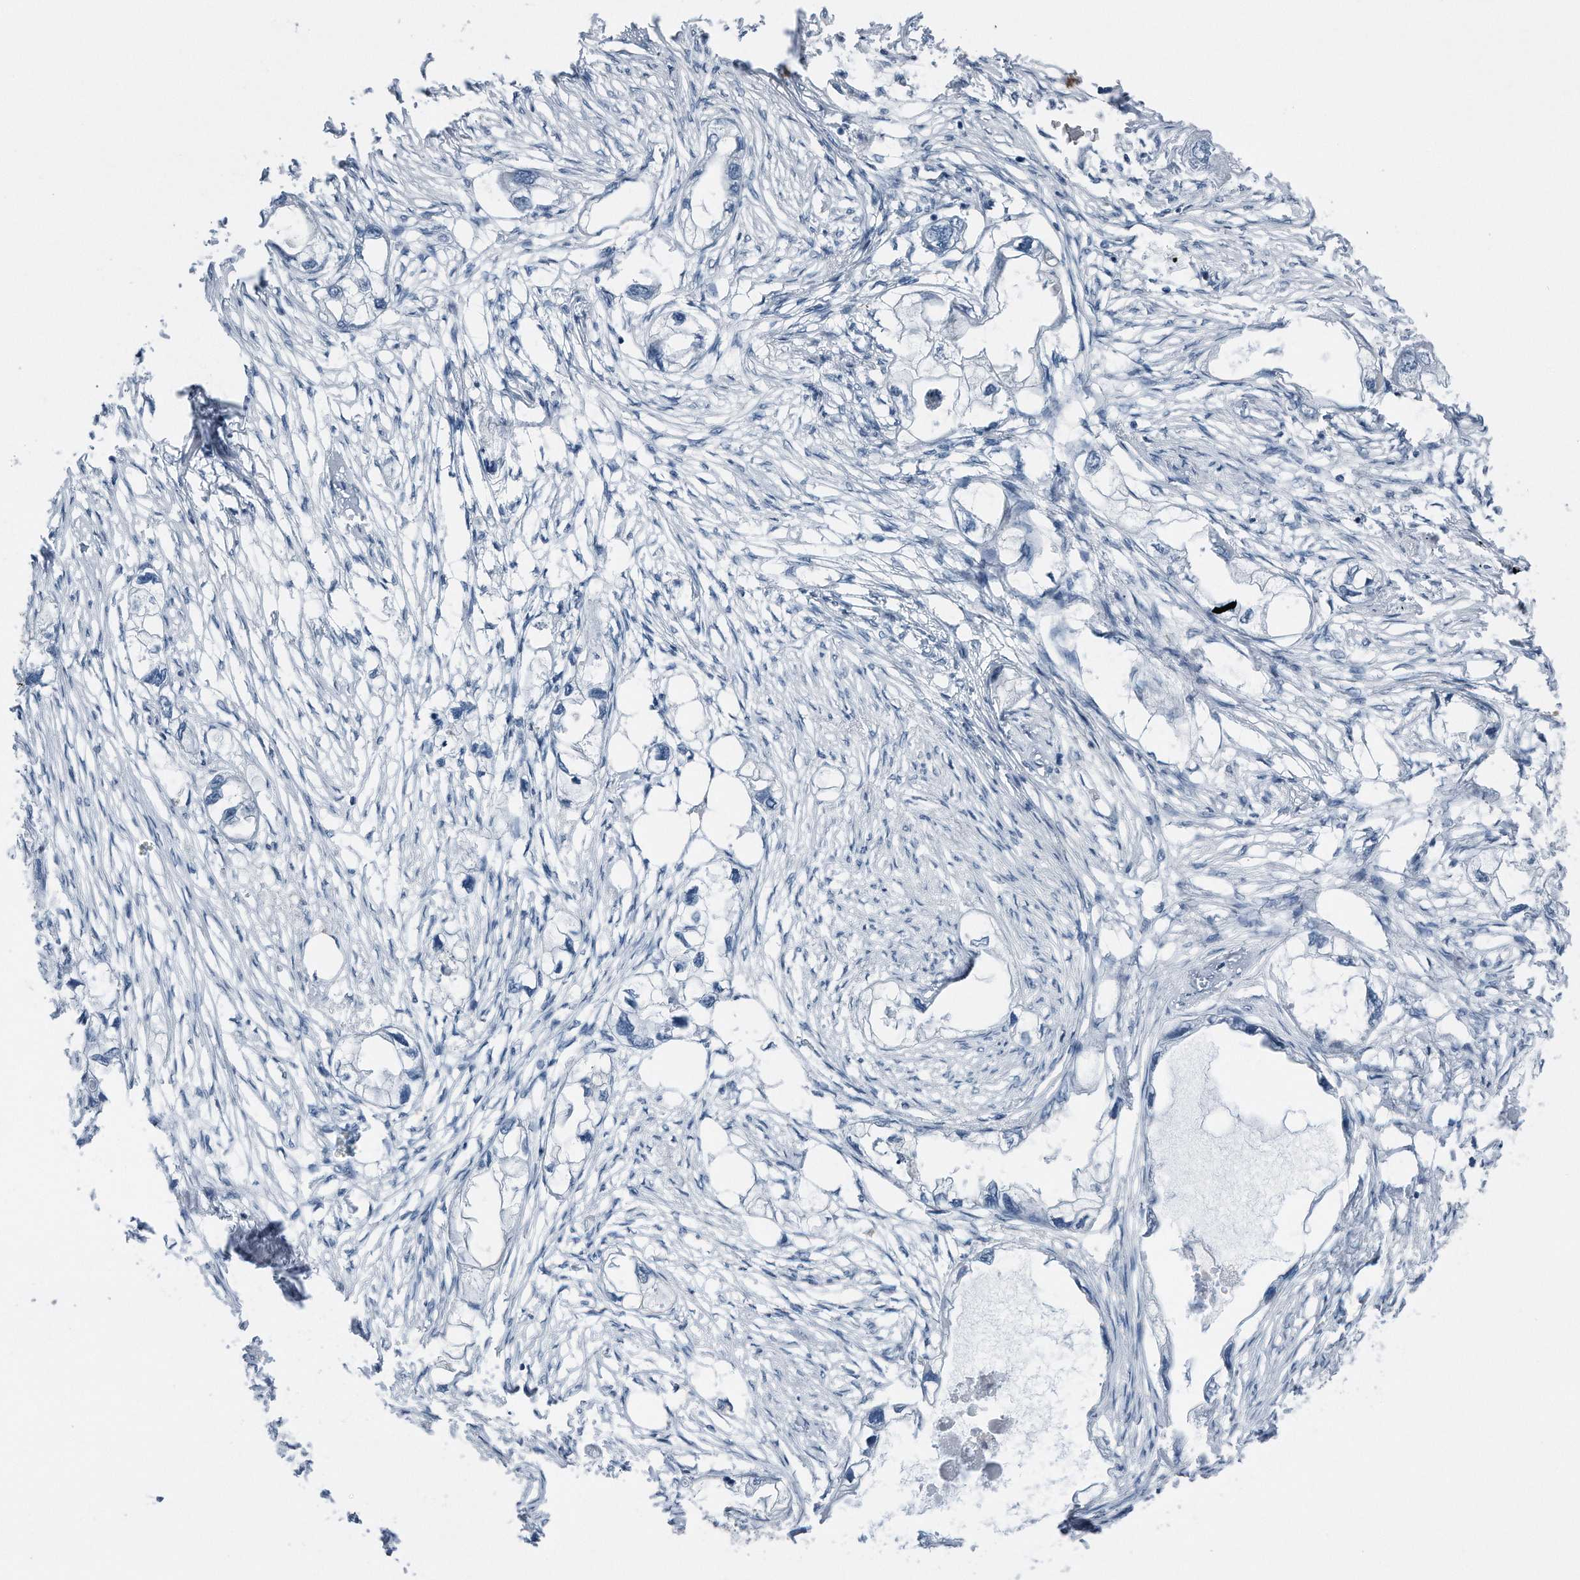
{"staining": {"intensity": "negative", "quantity": "none", "location": "none"}, "tissue": "endometrial cancer", "cell_type": "Tumor cells", "image_type": "cancer", "snomed": [{"axis": "morphology", "description": "Adenocarcinoma, NOS"}, {"axis": "morphology", "description": "Adenocarcinoma, metastatic, NOS"}, {"axis": "topography", "description": "Adipose tissue"}, {"axis": "topography", "description": "Endometrium"}], "caption": "Image shows no protein positivity in tumor cells of adenocarcinoma (endometrial) tissue.", "gene": "YRDC", "patient": {"sex": "female", "age": 67}}